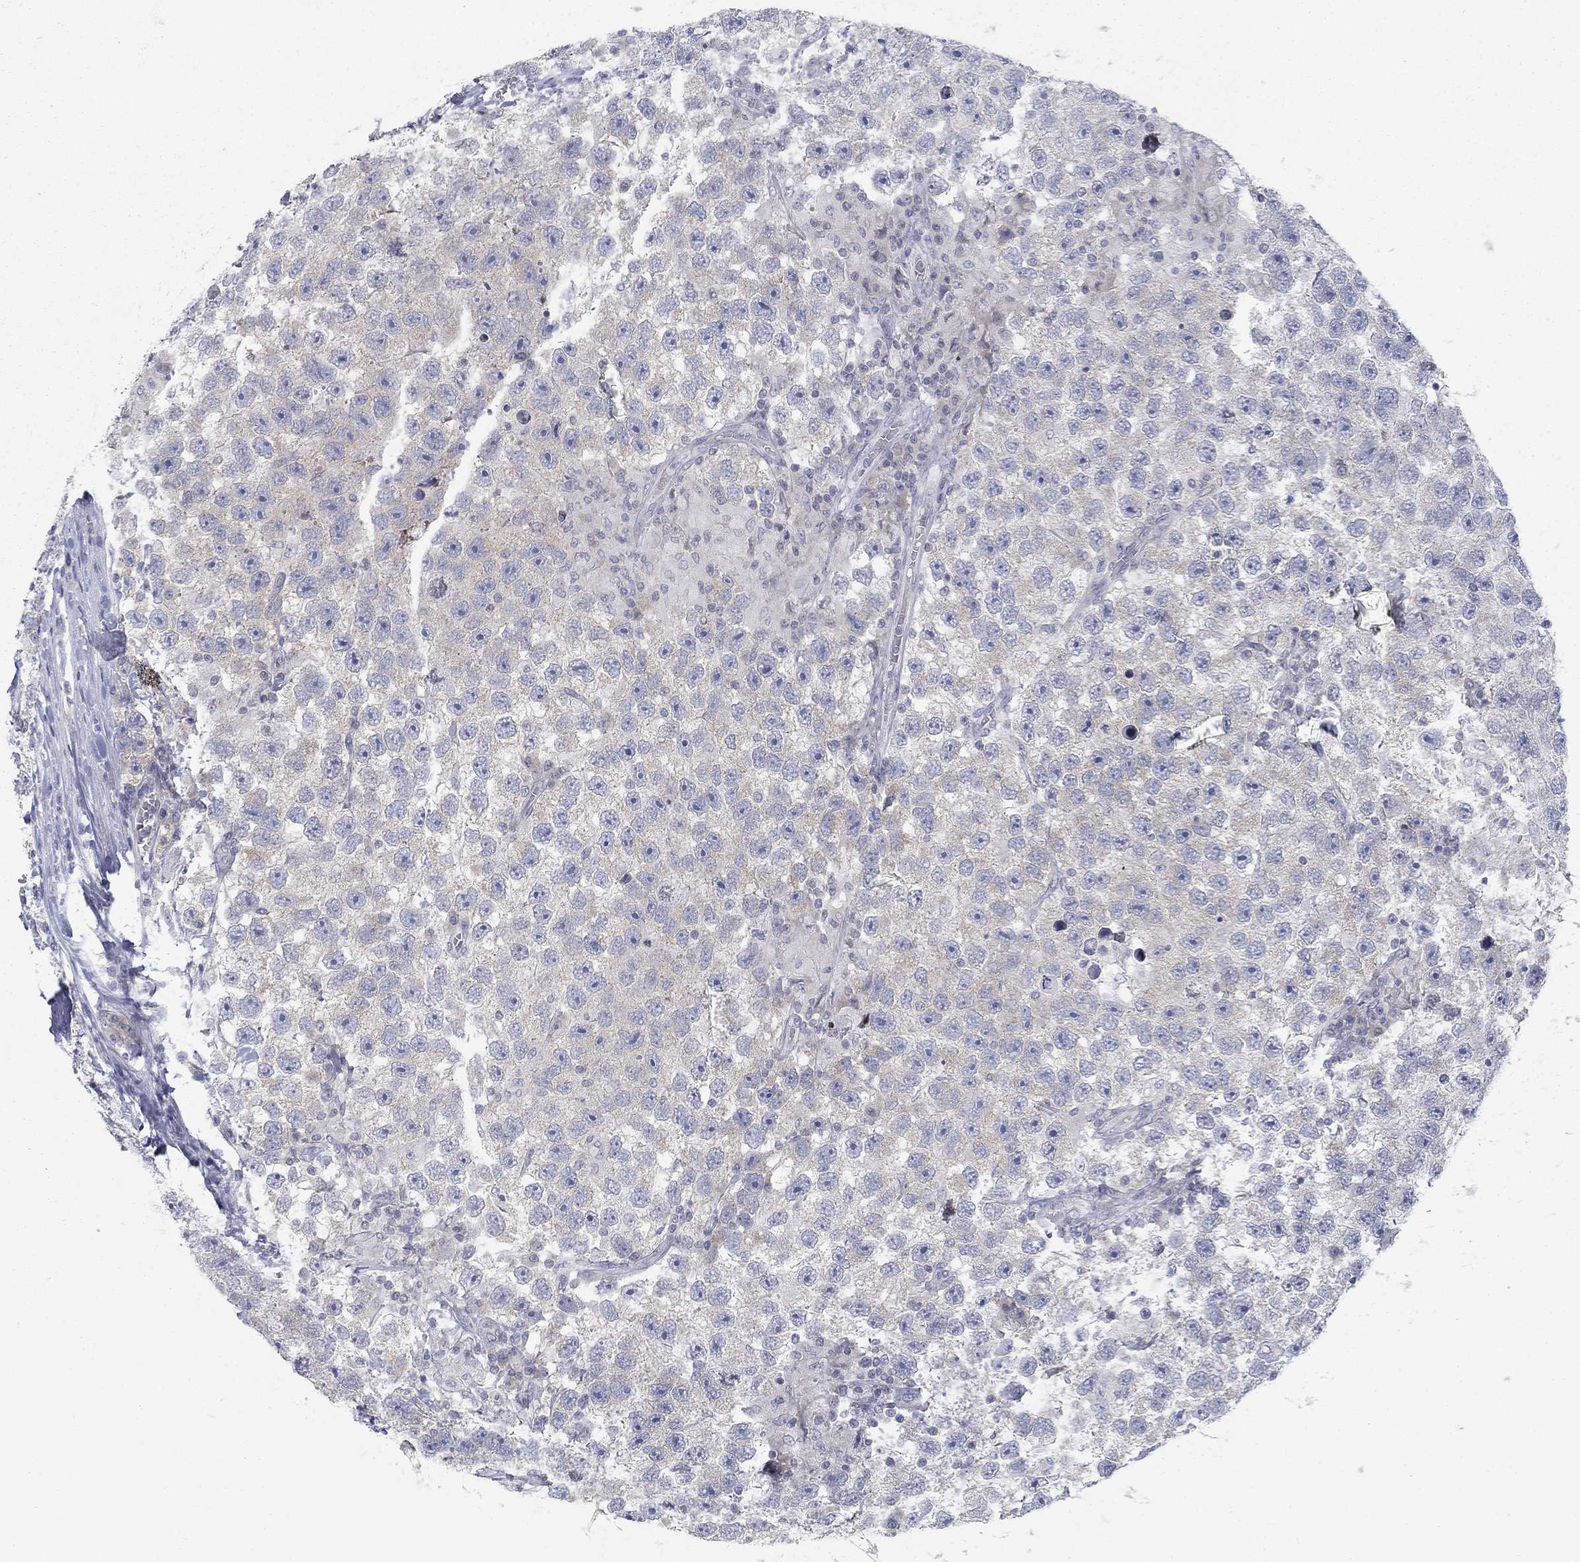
{"staining": {"intensity": "negative", "quantity": "none", "location": "none"}, "tissue": "testis cancer", "cell_type": "Tumor cells", "image_type": "cancer", "snomed": [{"axis": "morphology", "description": "Seminoma, NOS"}, {"axis": "topography", "description": "Testis"}], "caption": "DAB immunohistochemical staining of human seminoma (testis) reveals no significant staining in tumor cells.", "gene": "ATP1A3", "patient": {"sex": "male", "age": 26}}